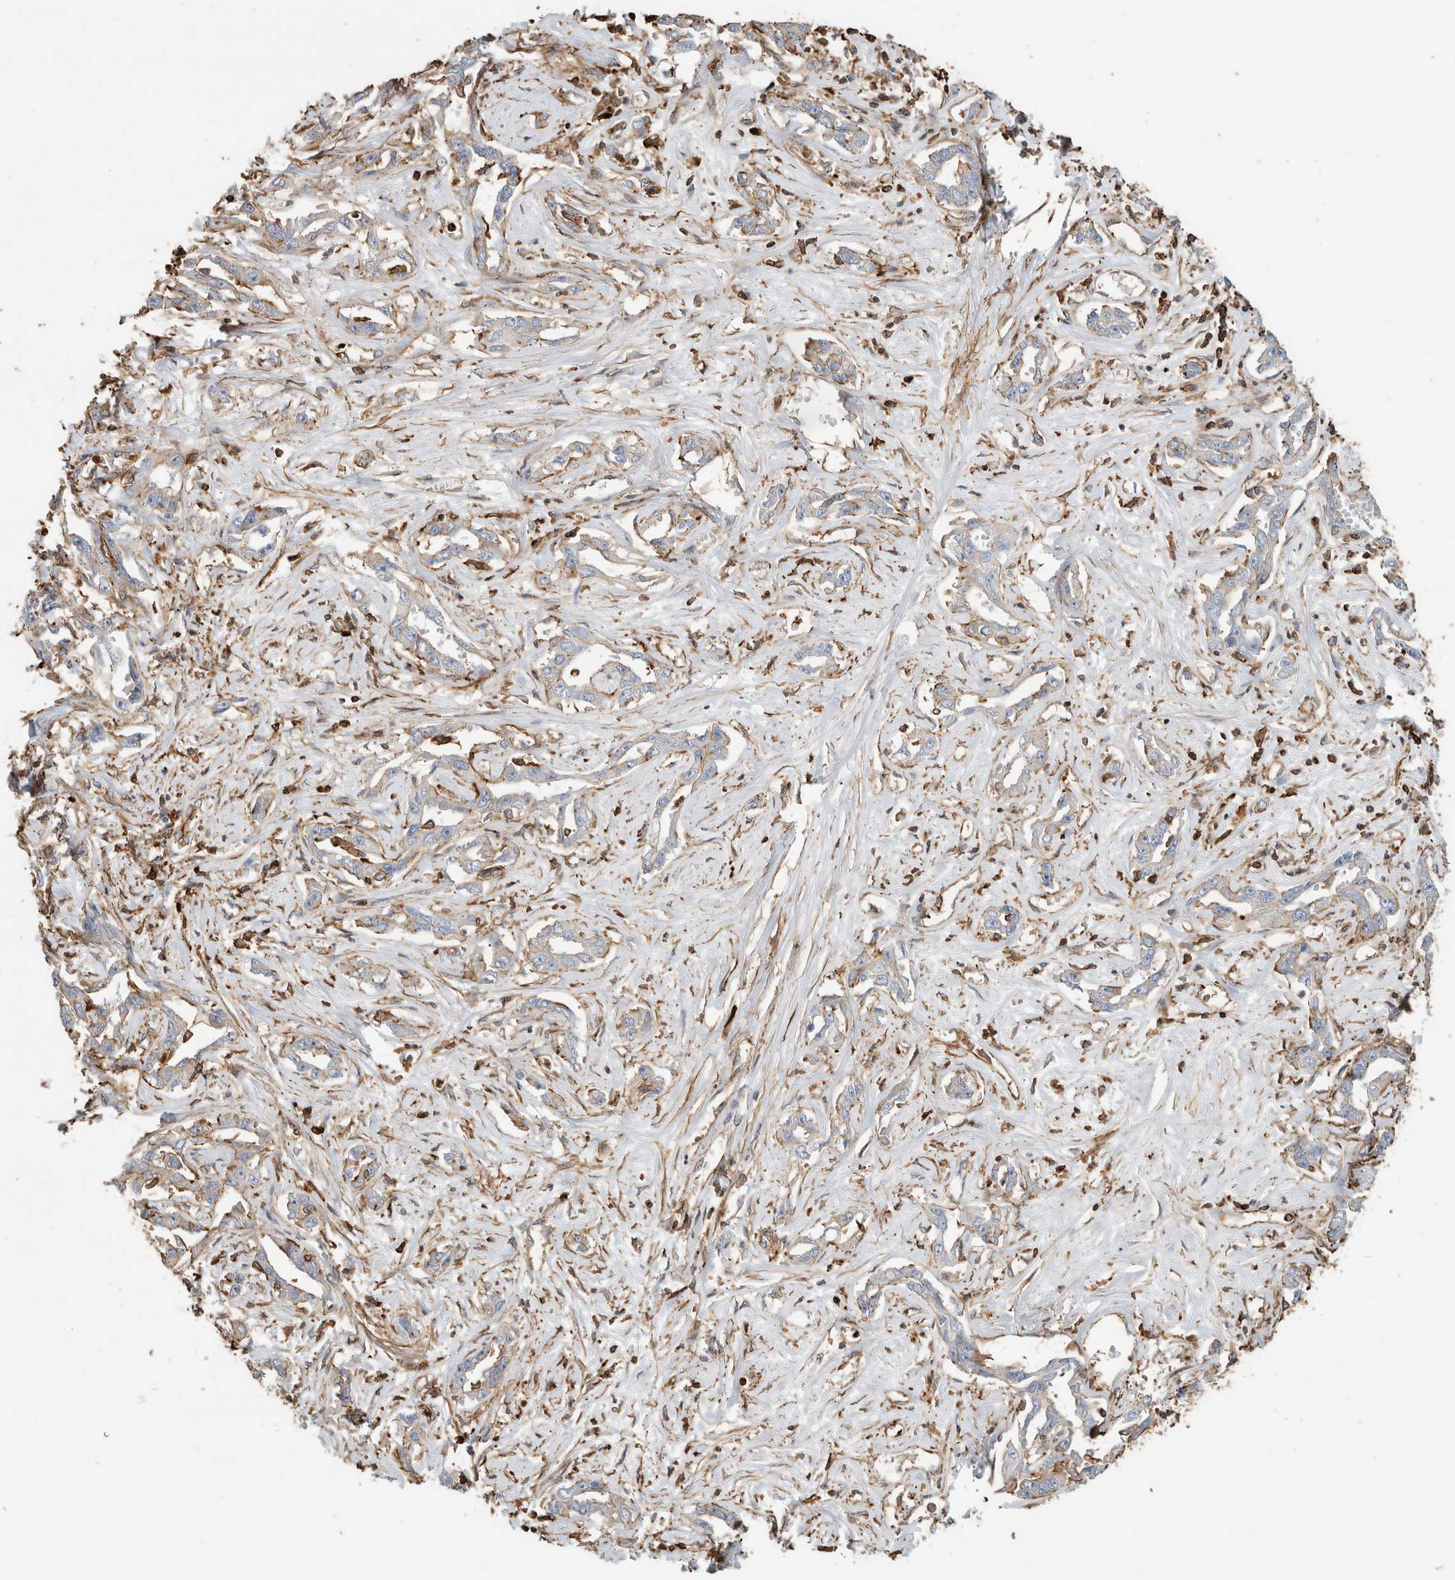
{"staining": {"intensity": "negative", "quantity": "none", "location": "none"}, "tissue": "liver cancer", "cell_type": "Tumor cells", "image_type": "cancer", "snomed": [{"axis": "morphology", "description": "Cholangiocarcinoma"}, {"axis": "topography", "description": "Liver"}], "caption": "The image shows no significant staining in tumor cells of liver cholangiocarcinoma.", "gene": "GPER1", "patient": {"sex": "male", "age": 59}}